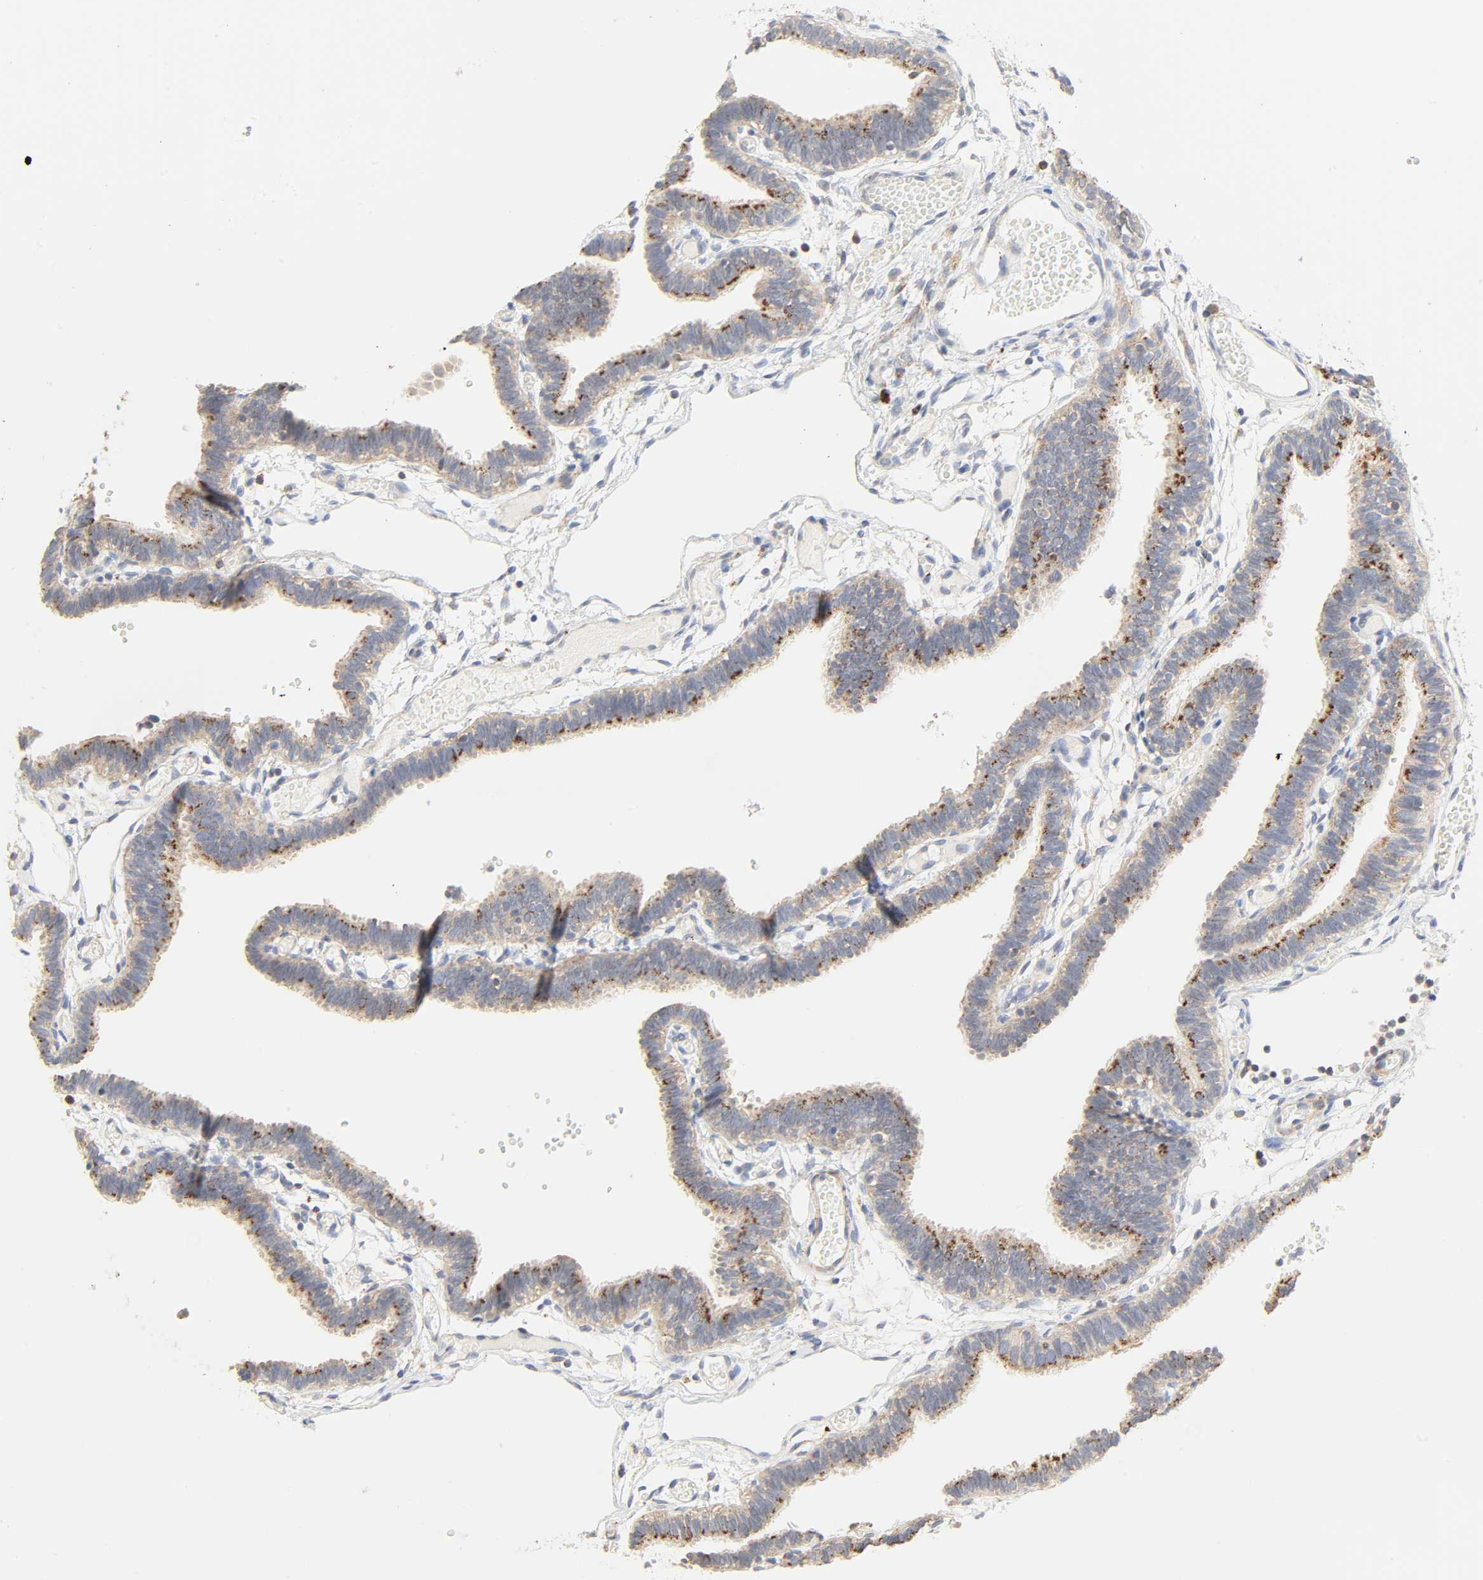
{"staining": {"intensity": "strong", "quantity": ">75%", "location": "cytoplasmic/membranous"}, "tissue": "fallopian tube", "cell_type": "Glandular cells", "image_type": "normal", "snomed": [{"axis": "morphology", "description": "Normal tissue, NOS"}, {"axis": "topography", "description": "Fallopian tube"}], "caption": "Immunohistochemistry (IHC) histopathology image of normal human fallopian tube stained for a protein (brown), which displays high levels of strong cytoplasmic/membranous expression in about >75% of glandular cells.", "gene": "CAMK2A", "patient": {"sex": "female", "age": 29}}